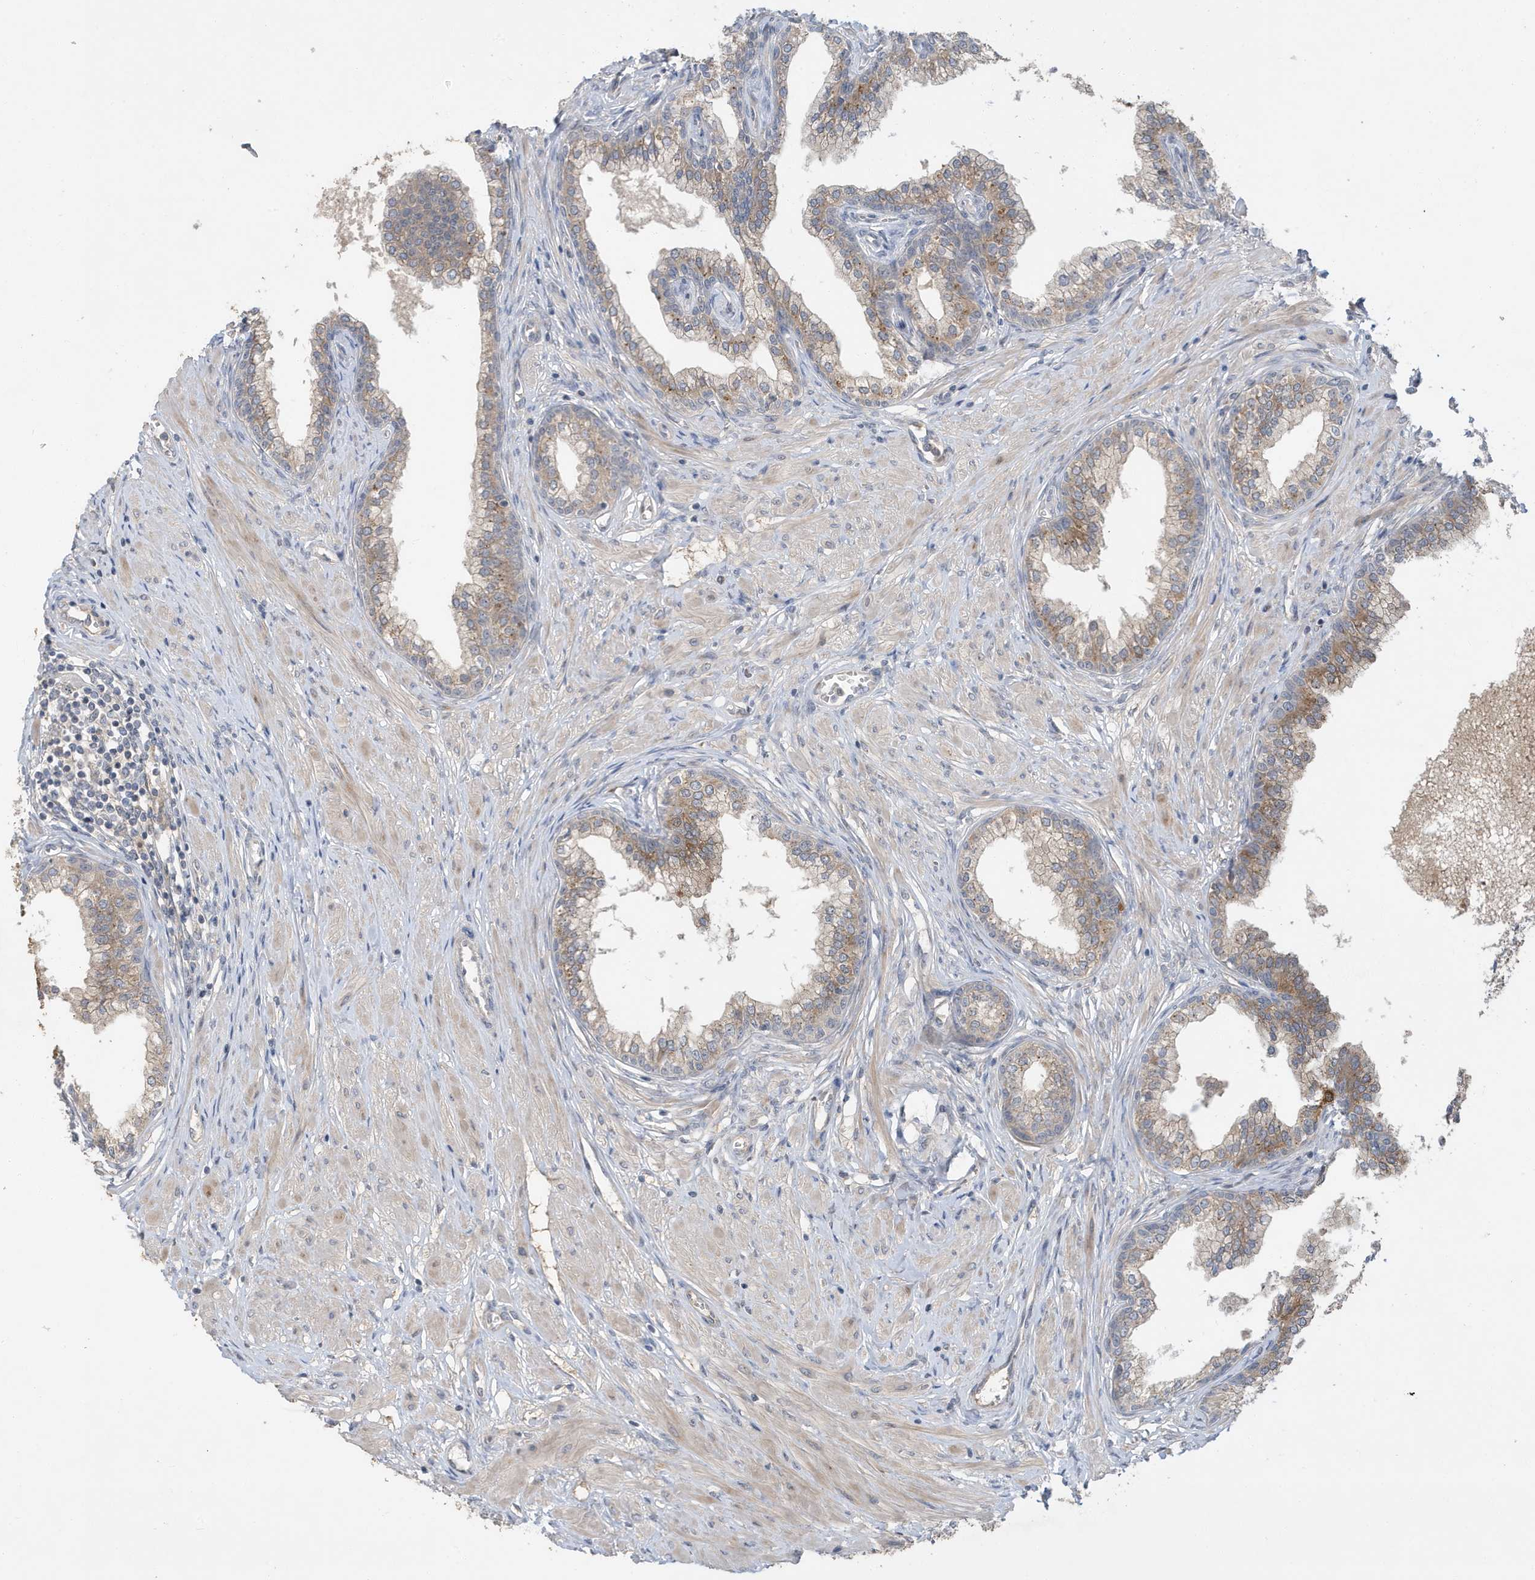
{"staining": {"intensity": "weak", "quantity": "25%-75%", "location": "cytoplasmic/membranous"}, "tissue": "prostate", "cell_type": "Glandular cells", "image_type": "normal", "snomed": [{"axis": "morphology", "description": "Normal tissue, NOS"}, {"axis": "morphology", "description": "Urothelial carcinoma, Low grade"}, {"axis": "topography", "description": "Urinary bladder"}, {"axis": "topography", "description": "Prostate"}], "caption": "A high-resolution photomicrograph shows IHC staining of benign prostate, which shows weak cytoplasmic/membranous positivity in about 25%-75% of glandular cells.", "gene": "LAPTM4A", "patient": {"sex": "male", "age": 60}}